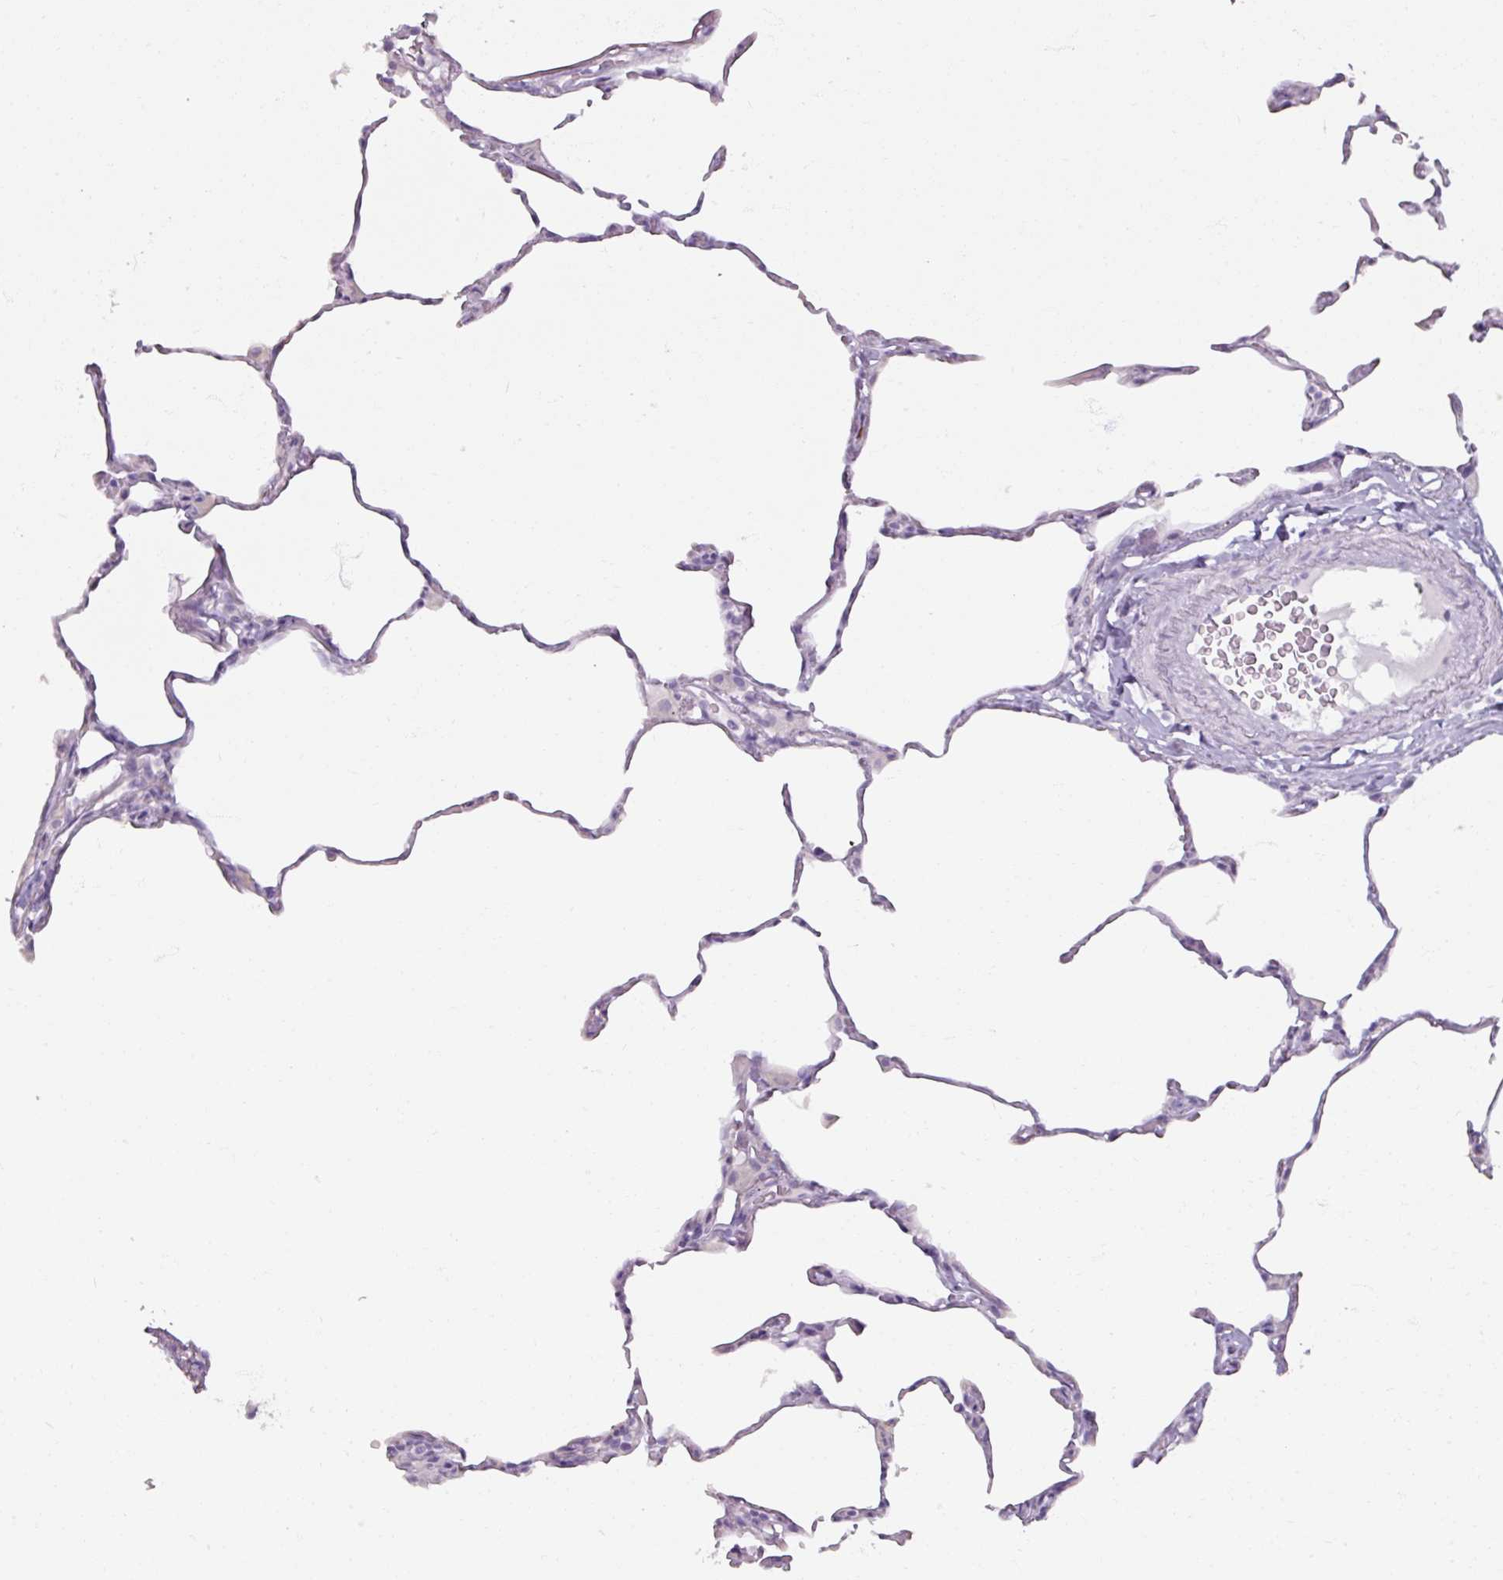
{"staining": {"intensity": "negative", "quantity": "none", "location": "none"}, "tissue": "lung", "cell_type": "Alveolar cells", "image_type": "normal", "snomed": [{"axis": "morphology", "description": "Normal tissue, NOS"}, {"axis": "topography", "description": "Lung"}], "caption": "Immunohistochemistry of unremarkable lung shows no staining in alveolar cells. (Brightfield microscopy of DAB (3,3'-diaminobenzidine) immunohistochemistry (IHC) at high magnification).", "gene": "ARG1", "patient": {"sex": "female", "age": 57}}